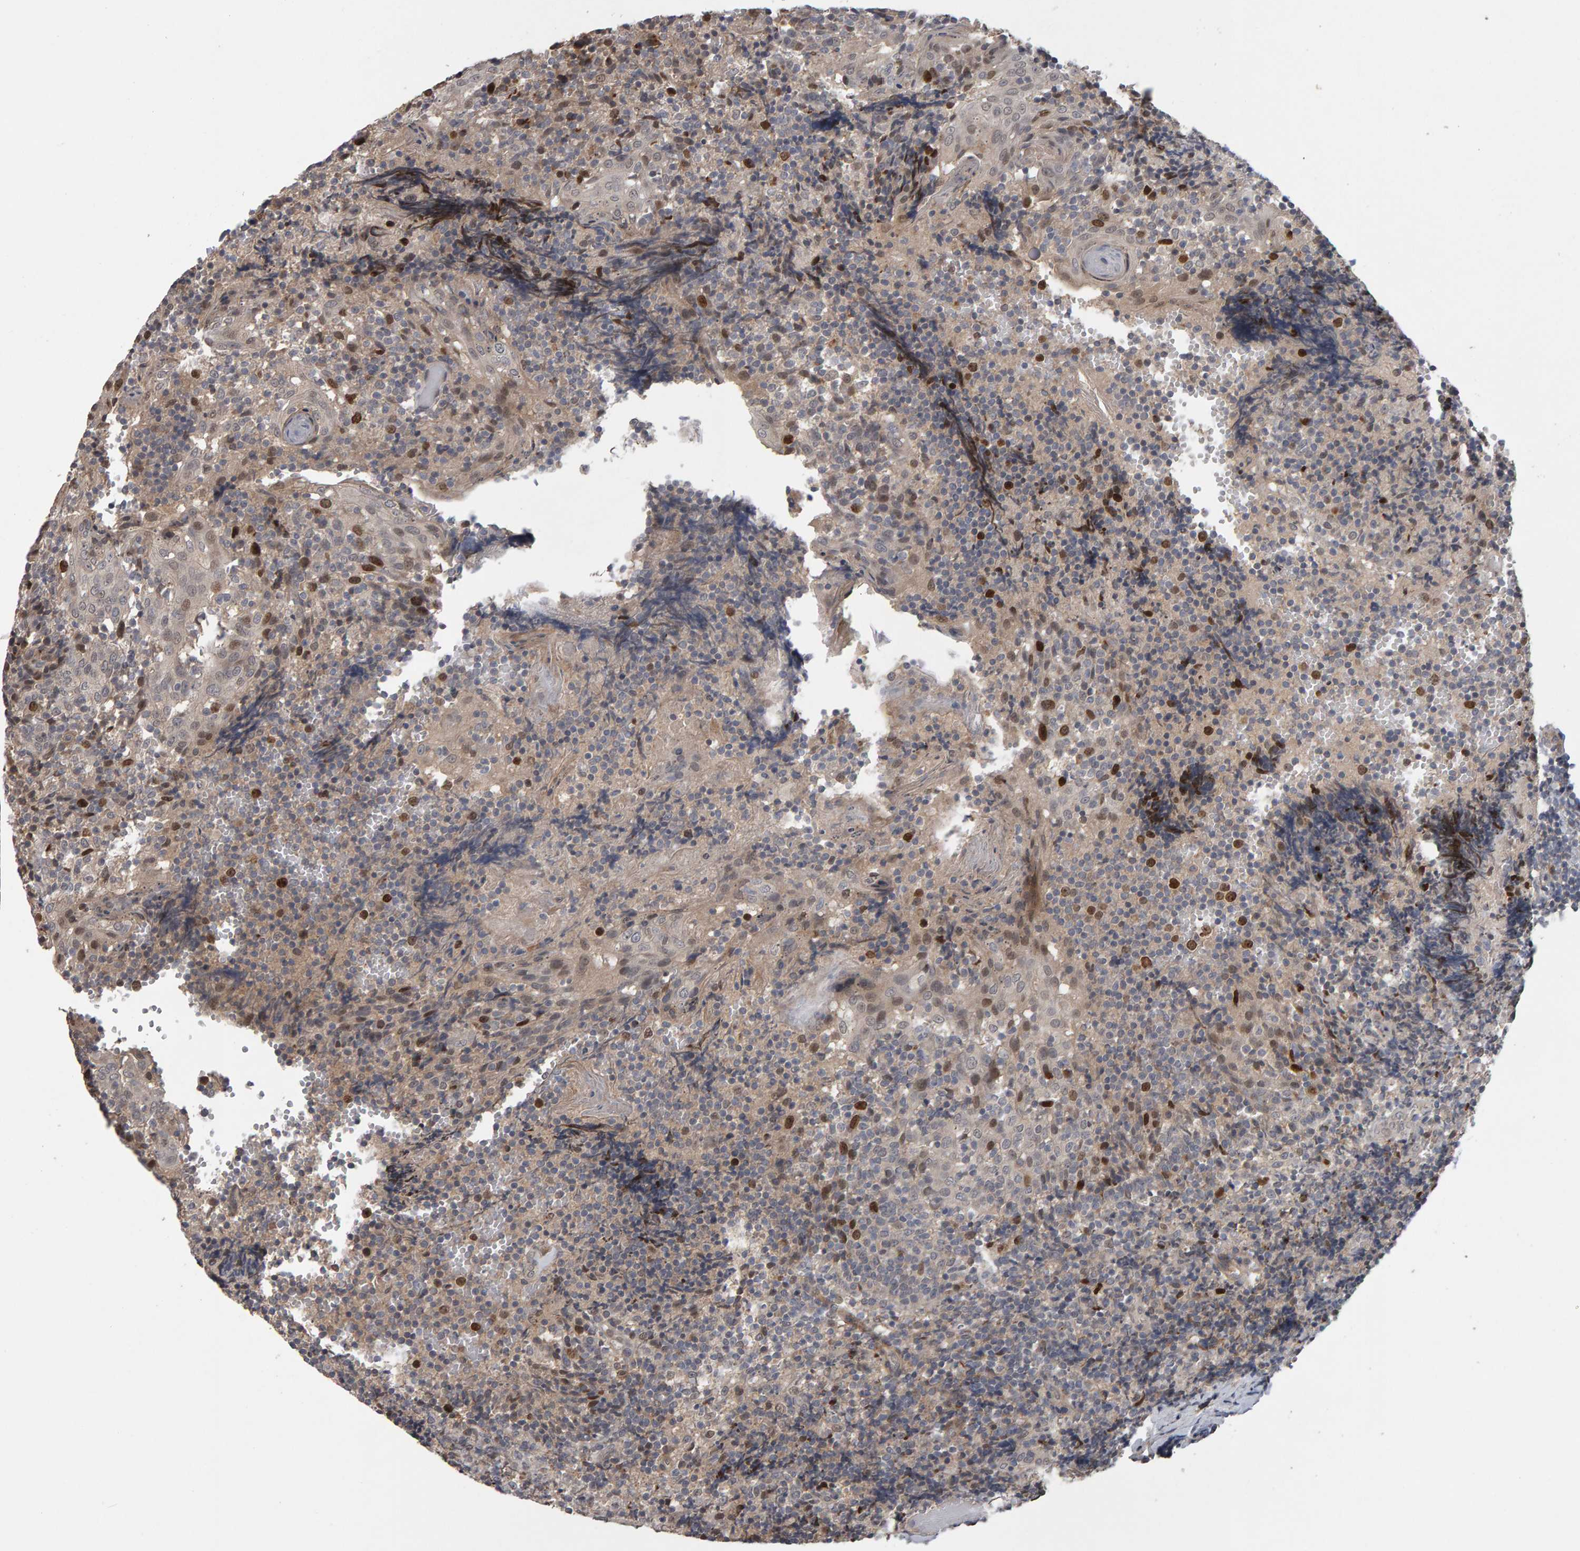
{"staining": {"intensity": "strong", "quantity": ">75%", "location": "nuclear"}, "tissue": "tonsil", "cell_type": "Germinal center cells", "image_type": "normal", "snomed": [{"axis": "morphology", "description": "Normal tissue, NOS"}, {"axis": "topography", "description": "Tonsil"}], "caption": "This is a micrograph of immunohistochemistry (IHC) staining of benign tonsil, which shows strong positivity in the nuclear of germinal center cells.", "gene": "CDCA5", "patient": {"sex": "female", "age": 19}}